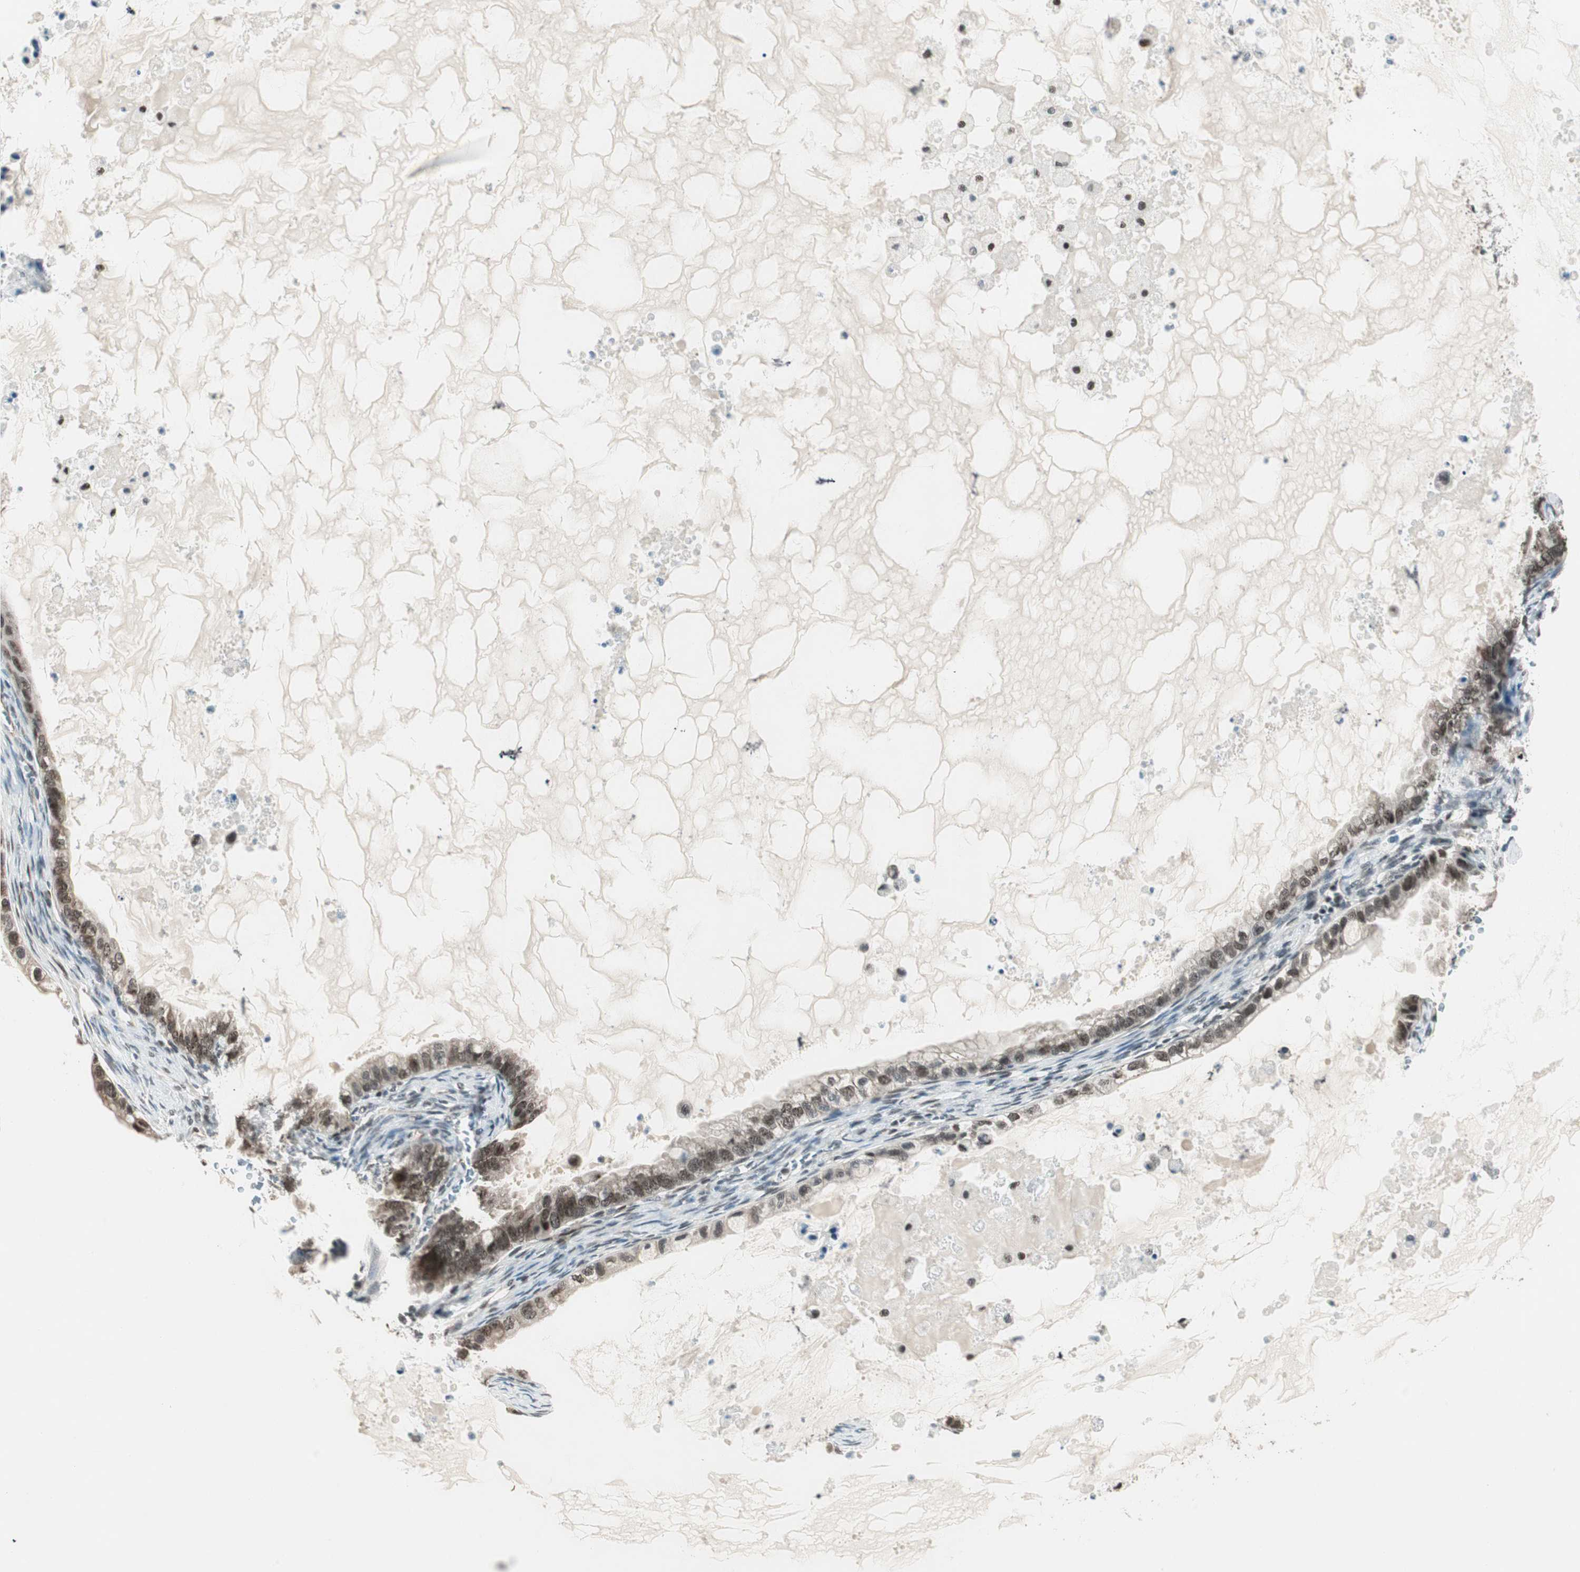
{"staining": {"intensity": "moderate", "quantity": ">75%", "location": "cytoplasmic/membranous,nuclear"}, "tissue": "ovarian cancer", "cell_type": "Tumor cells", "image_type": "cancer", "snomed": [{"axis": "morphology", "description": "Cystadenocarcinoma, mucinous, NOS"}, {"axis": "topography", "description": "Ovary"}], "caption": "Immunohistochemistry of ovarian cancer (mucinous cystadenocarcinoma) reveals medium levels of moderate cytoplasmic/membranous and nuclear positivity in about >75% of tumor cells.", "gene": "ZBTB17", "patient": {"sex": "female", "age": 80}}